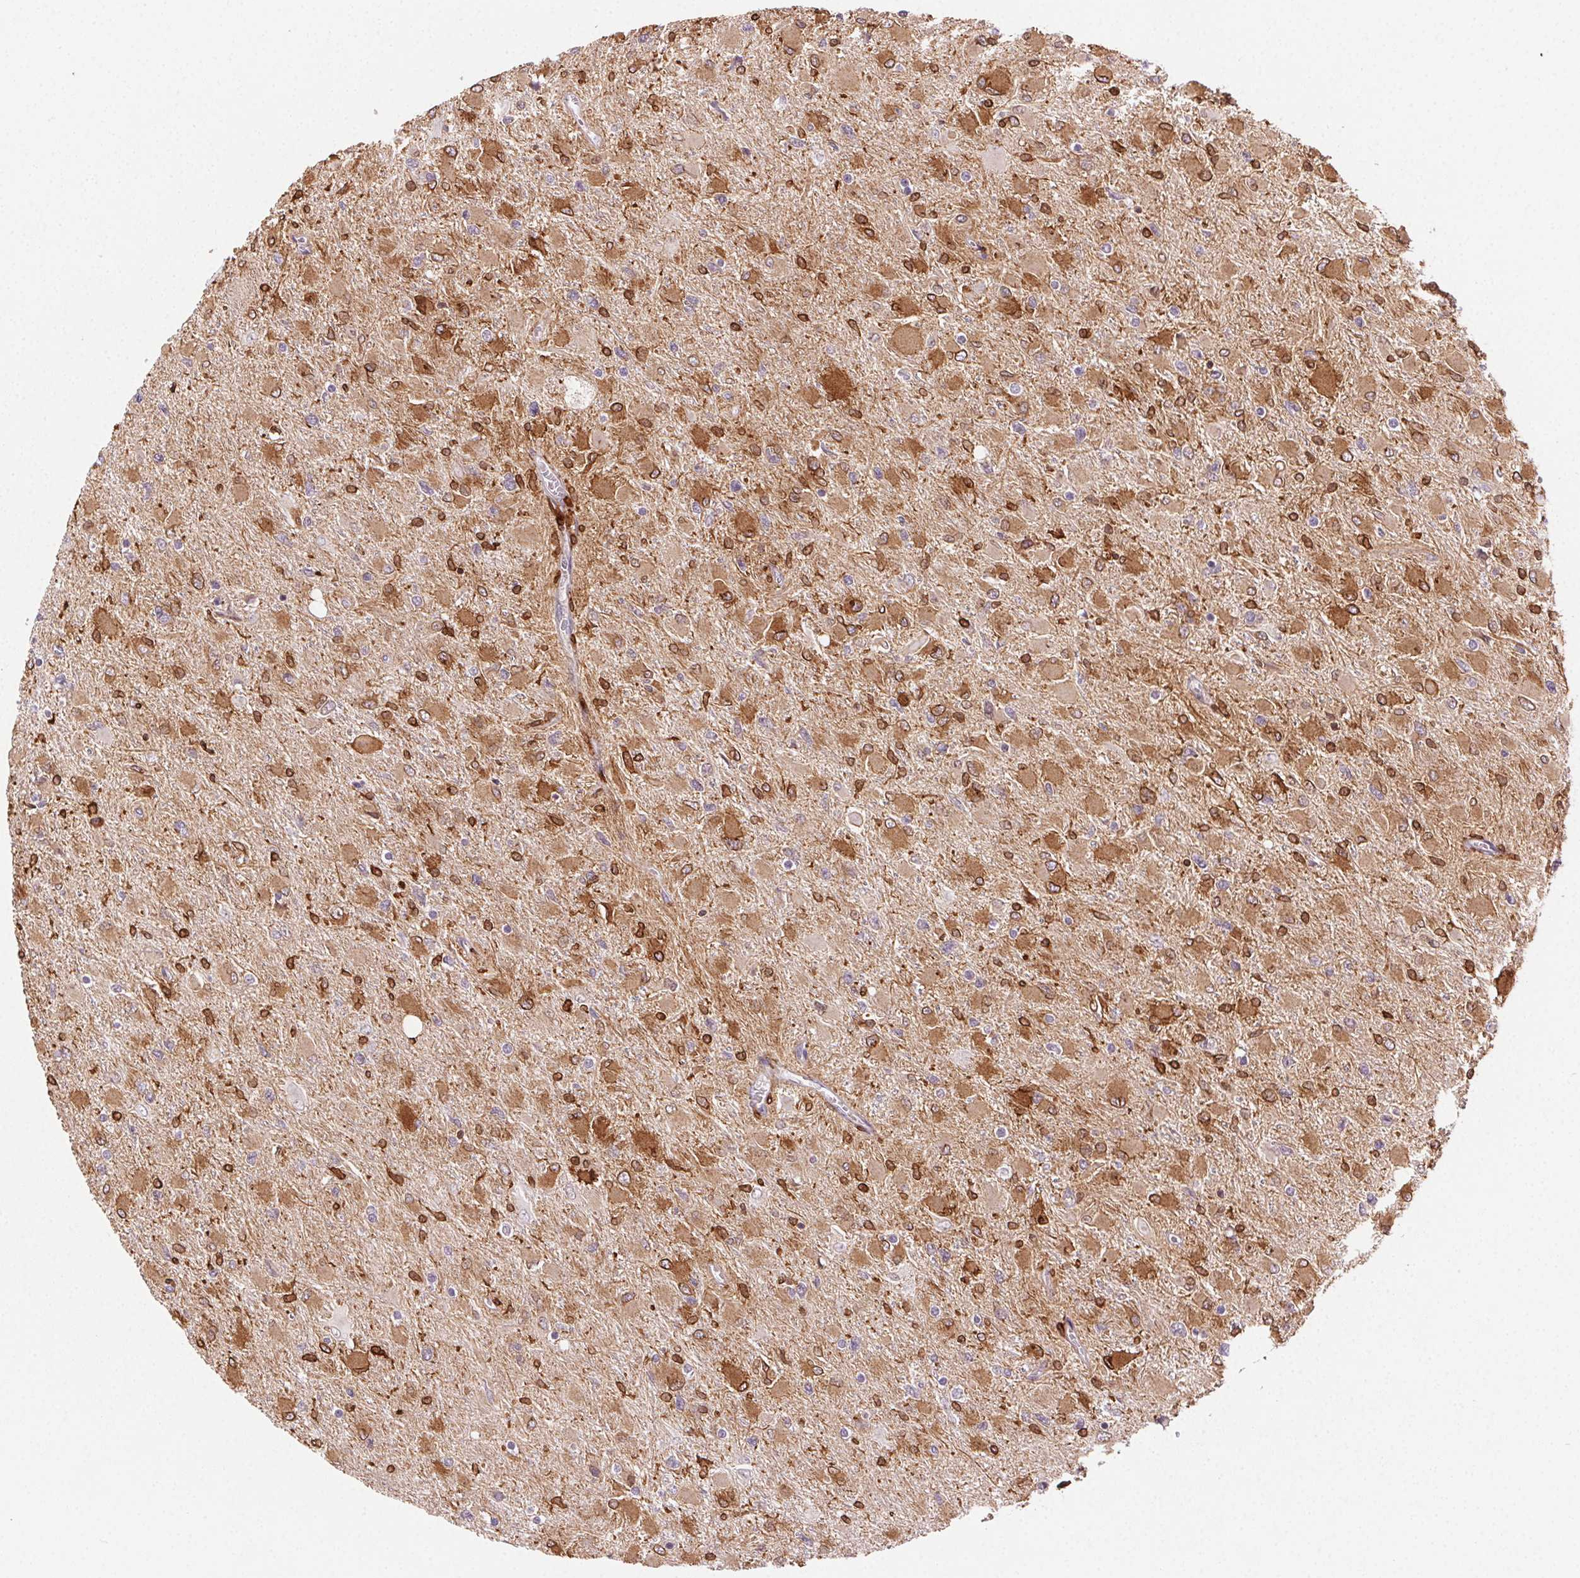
{"staining": {"intensity": "moderate", "quantity": ">75%", "location": "cytoplasmic/membranous"}, "tissue": "glioma", "cell_type": "Tumor cells", "image_type": "cancer", "snomed": [{"axis": "morphology", "description": "Glioma, malignant, High grade"}, {"axis": "topography", "description": "Cerebral cortex"}], "caption": "Tumor cells demonstrate medium levels of moderate cytoplasmic/membranous staining in about >75% of cells in human malignant glioma (high-grade).", "gene": "RNASET2", "patient": {"sex": "female", "age": 36}}